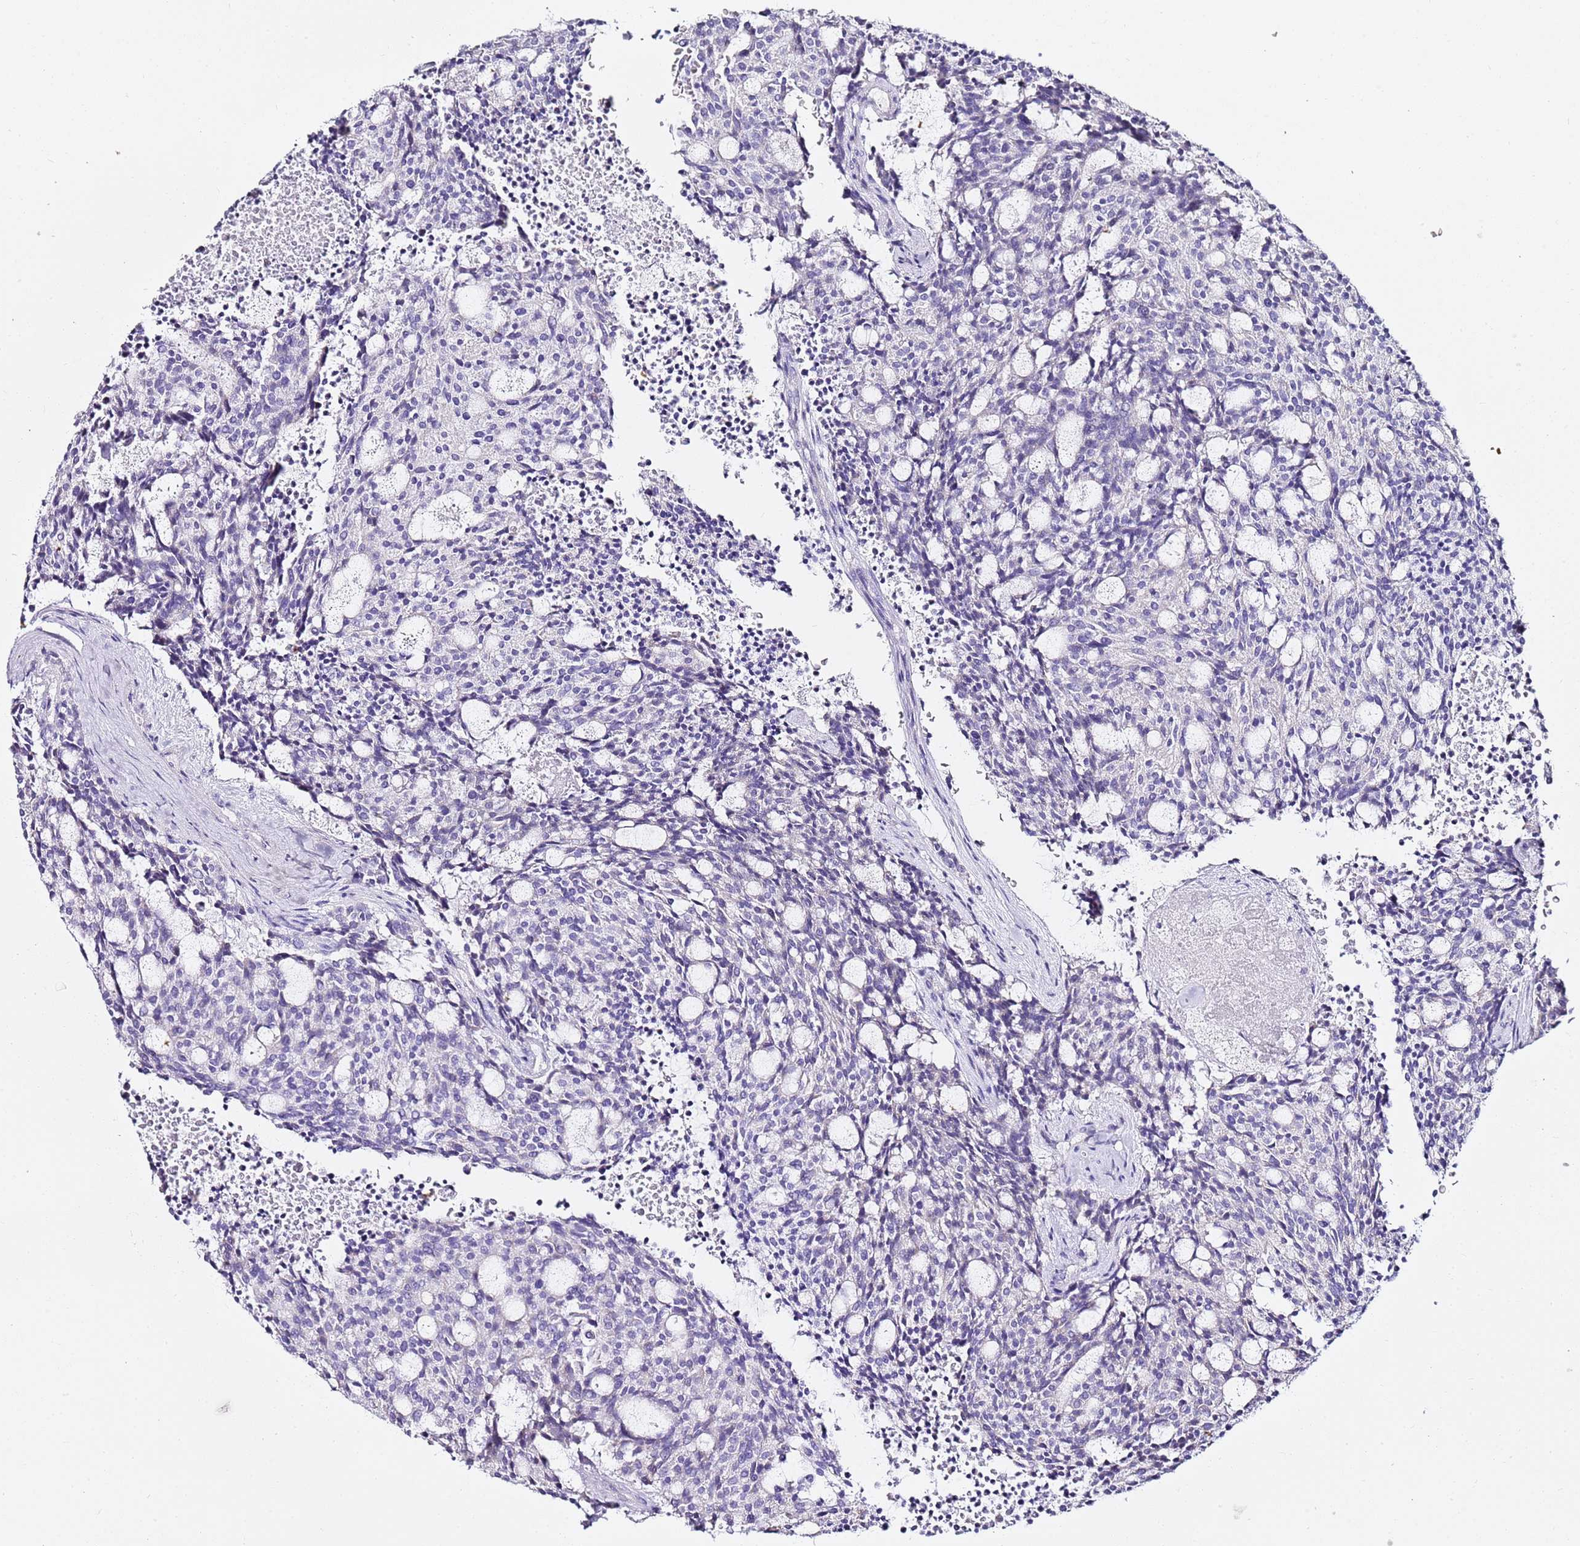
{"staining": {"intensity": "negative", "quantity": "none", "location": "none"}, "tissue": "carcinoid", "cell_type": "Tumor cells", "image_type": "cancer", "snomed": [{"axis": "morphology", "description": "Carcinoid, malignant, NOS"}, {"axis": "topography", "description": "Pancreas"}], "caption": "A high-resolution image shows IHC staining of carcinoid (malignant), which exhibits no significant expression in tumor cells.", "gene": "MYBPC3", "patient": {"sex": "female", "age": 54}}